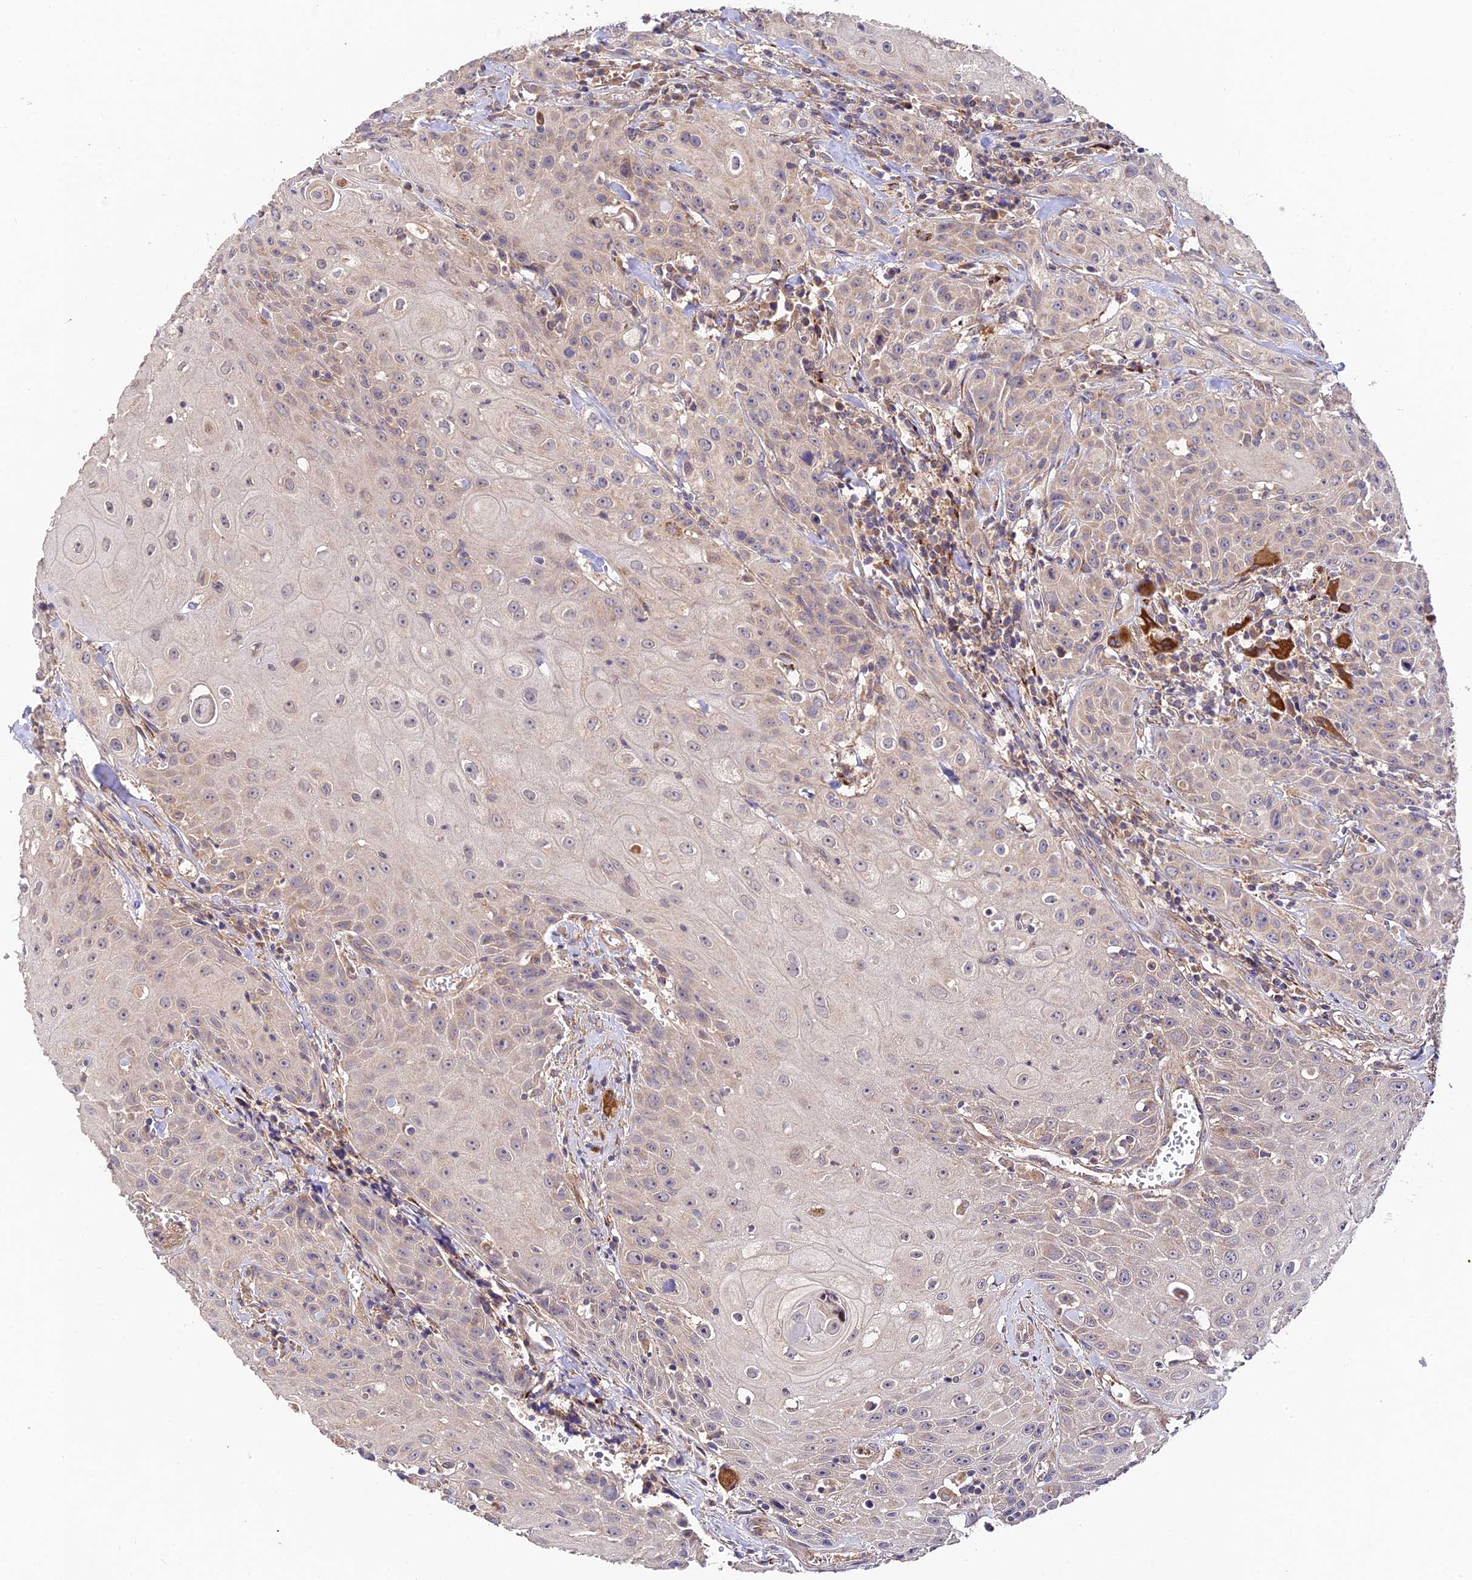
{"staining": {"intensity": "moderate", "quantity": "<25%", "location": "cytoplasmic/membranous"}, "tissue": "head and neck cancer", "cell_type": "Tumor cells", "image_type": "cancer", "snomed": [{"axis": "morphology", "description": "Squamous cell carcinoma, NOS"}, {"axis": "topography", "description": "Oral tissue"}, {"axis": "topography", "description": "Head-Neck"}], "caption": "Tumor cells demonstrate low levels of moderate cytoplasmic/membranous expression in about <25% of cells in head and neck cancer.", "gene": "C3orf20", "patient": {"sex": "female", "age": 82}}